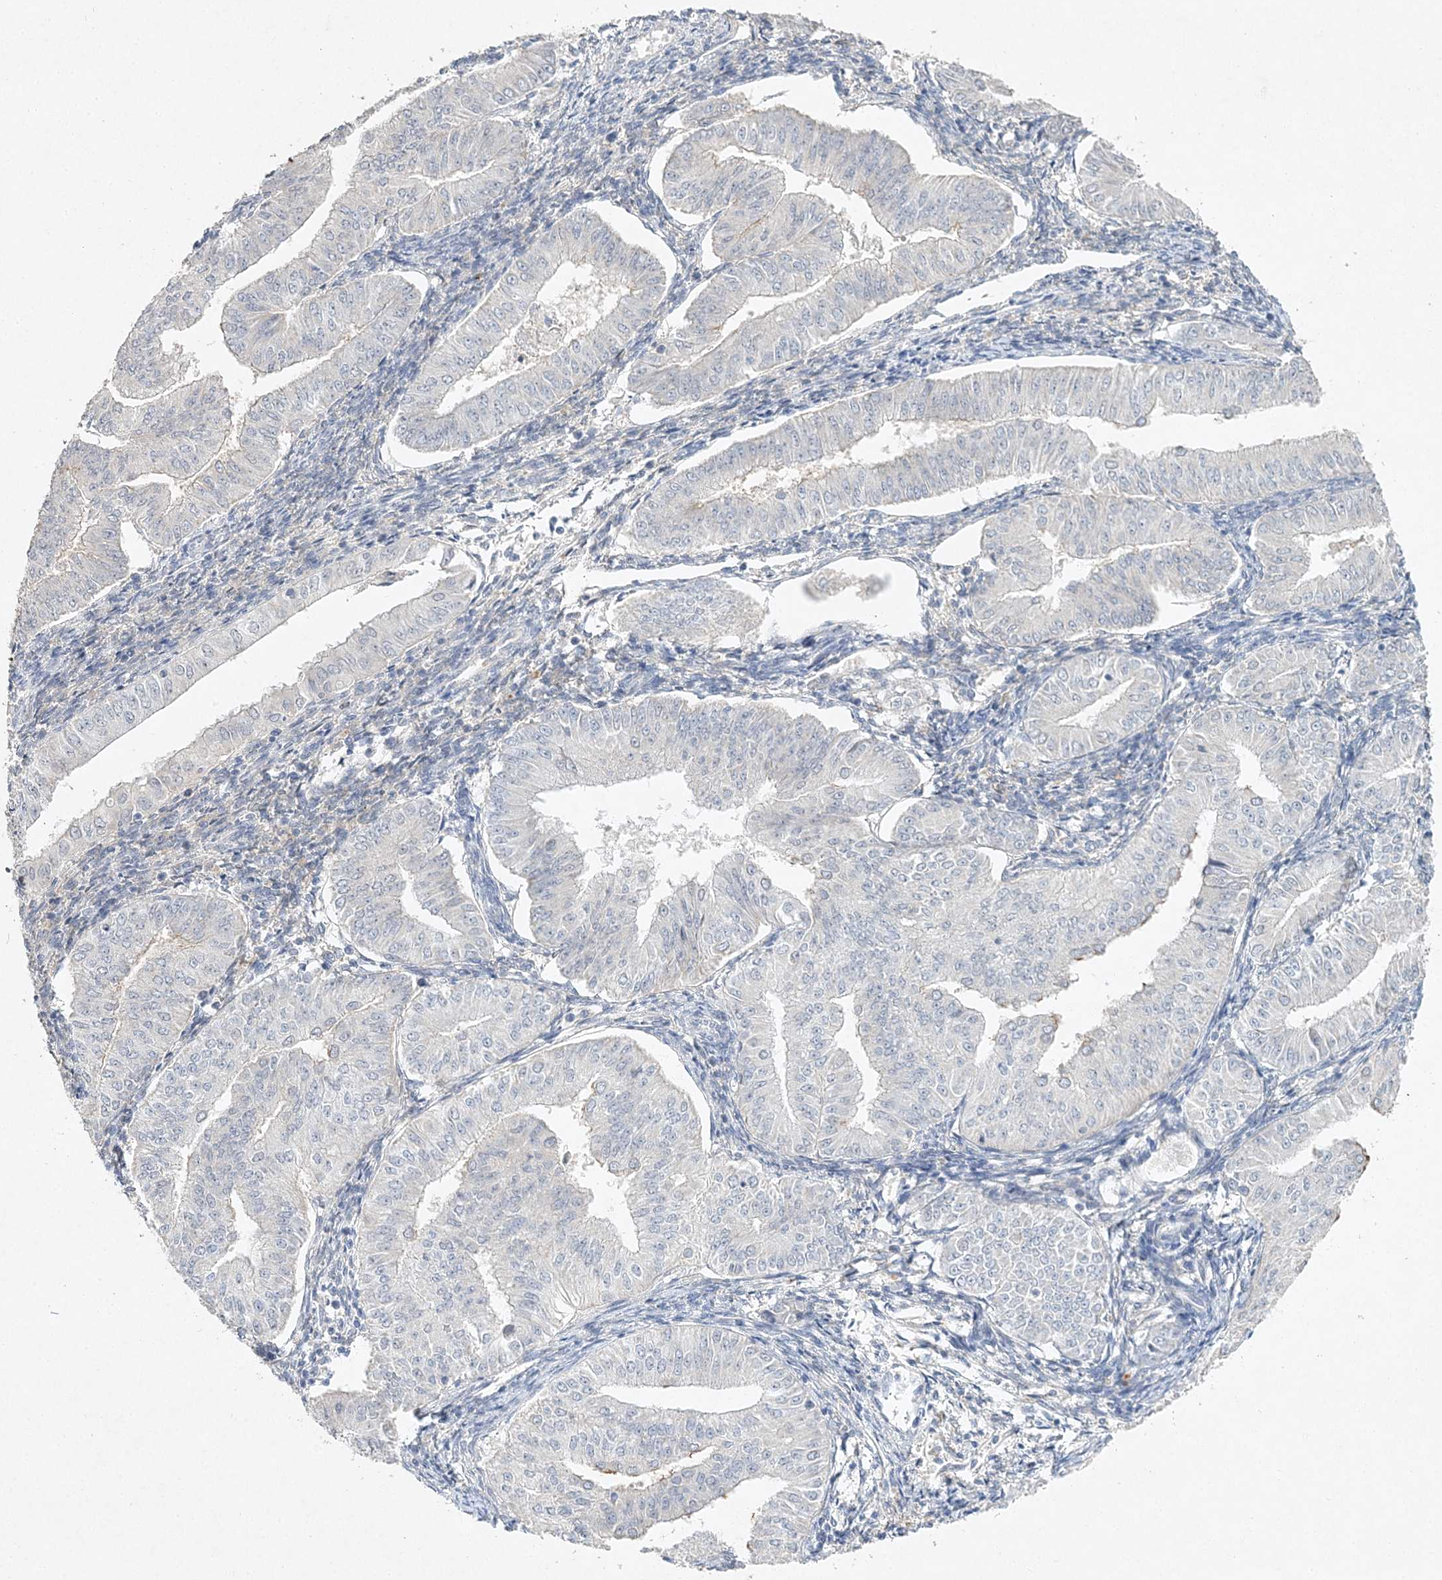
{"staining": {"intensity": "negative", "quantity": "none", "location": "none"}, "tissue": "endometrial cancer", "cell_type": "Tumor cells", "image_type": "cancer", "snomed": [{"axis": "morphology", "description": "Normal tissue, NOS"}, {"axis": "morphology", "description": "Adenocarcinoma, NOS"}, {"axis": "topography", "description": "Endometrium"}], "caption": "A histopathology image of endometrial adenocarcinoma stained for a protein shows no brown staining in tumor cells.", "gene": "MAT2B", "patient": {"sex": "female", "age": 53}}